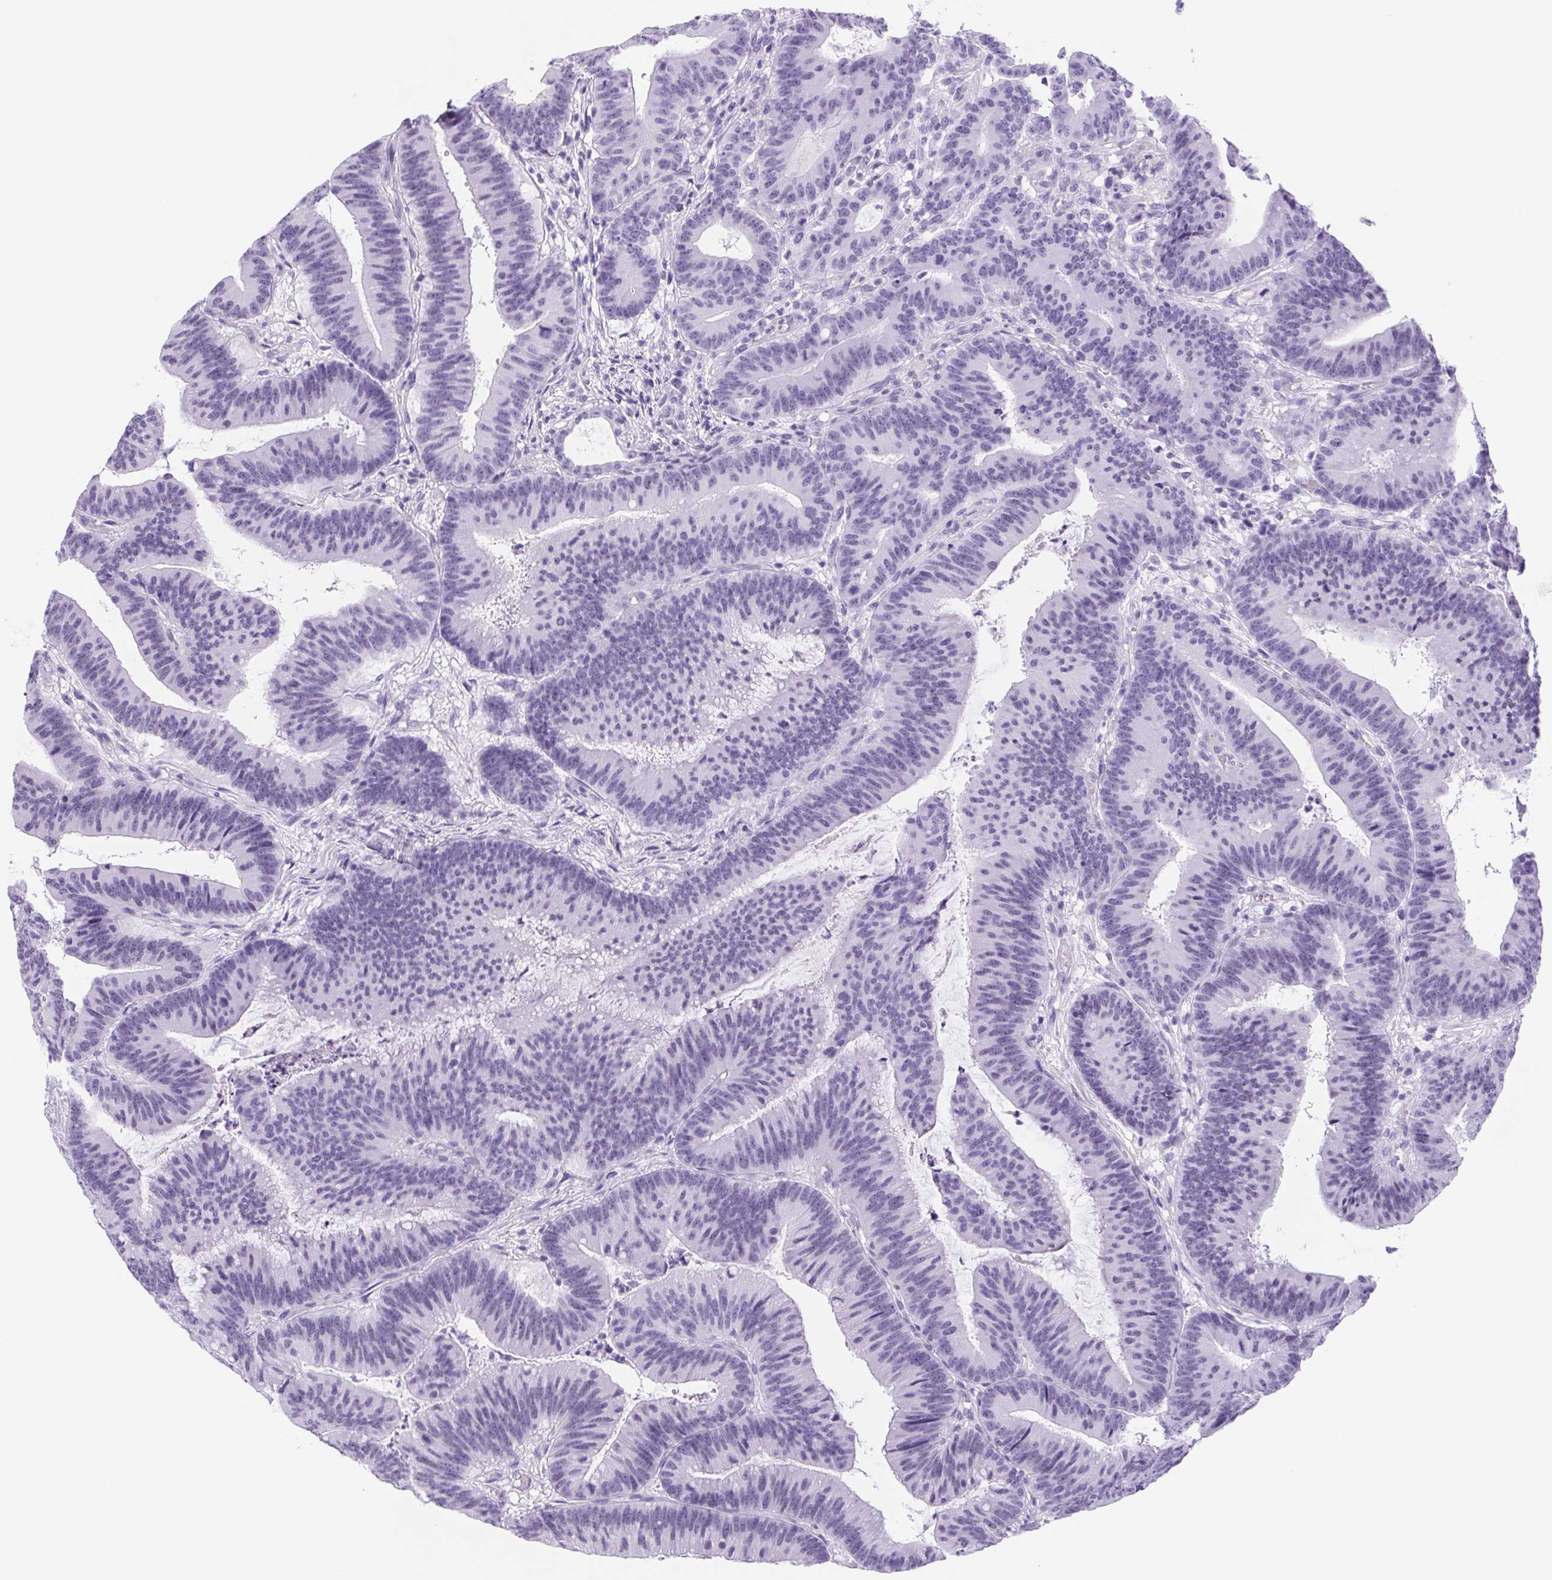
{"staining": {"intensity": "negative", "quantity": "none", "location": "none"}, "tissue": "colorectal cancer", "cell_type": "Tumor cells", "image_type": "cancer", "snomed": [{"axis": "morphology", "description": "Adenocarcinoma, NOS"}, {"axis": "topography", "description": "Colon"}], "caption": "Image shows no significant protein staining in tumor cells of colorectal cancer.", "gene": "CYP21A2", "patient": {"sex": "female", "age": 78}}